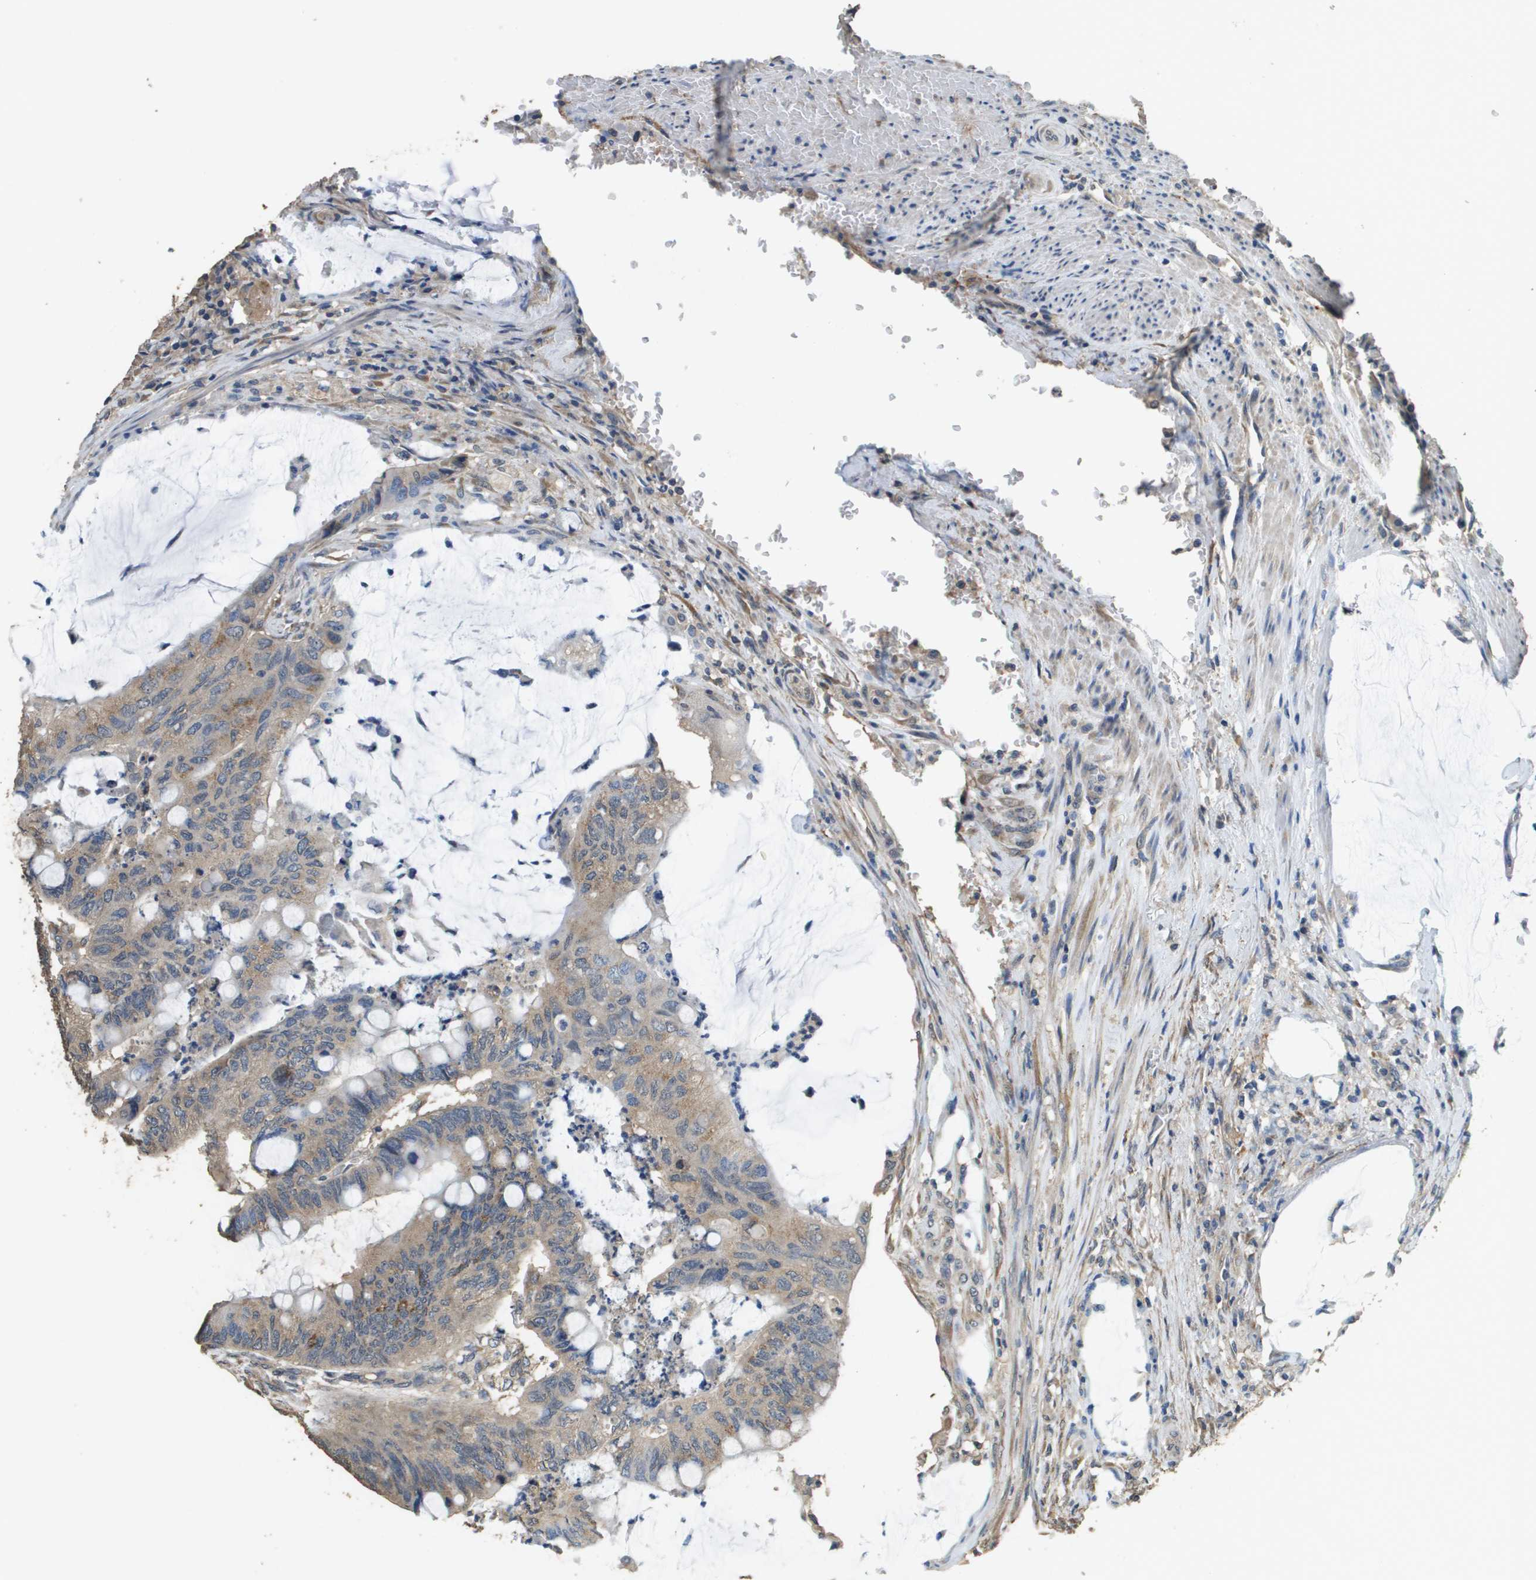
{"staining": {"intensity": "weak", "quantity": ">75%", "location": "cytoplasmic/membranous"}, "tissue": "colorectal cancer", "cell_type": "Tumor cells", "image_type": "cancer", "snomed": [{"axis": "morphology", "description": "Normal tissue, NOS"}, {"axis": "morphology", "description": "Adenocarcinoma, NOS"}, {"axis": "topography", "description": "Rectum"}], "caption": "A low amount of weak cytoplasmic/membranous positivity is identified in about >75% of tumor cells in colorectal cancer (adenocarcinoma) tissue.", "gene": "RAB6B", "patient": {"sex": "male", "age": 92}}